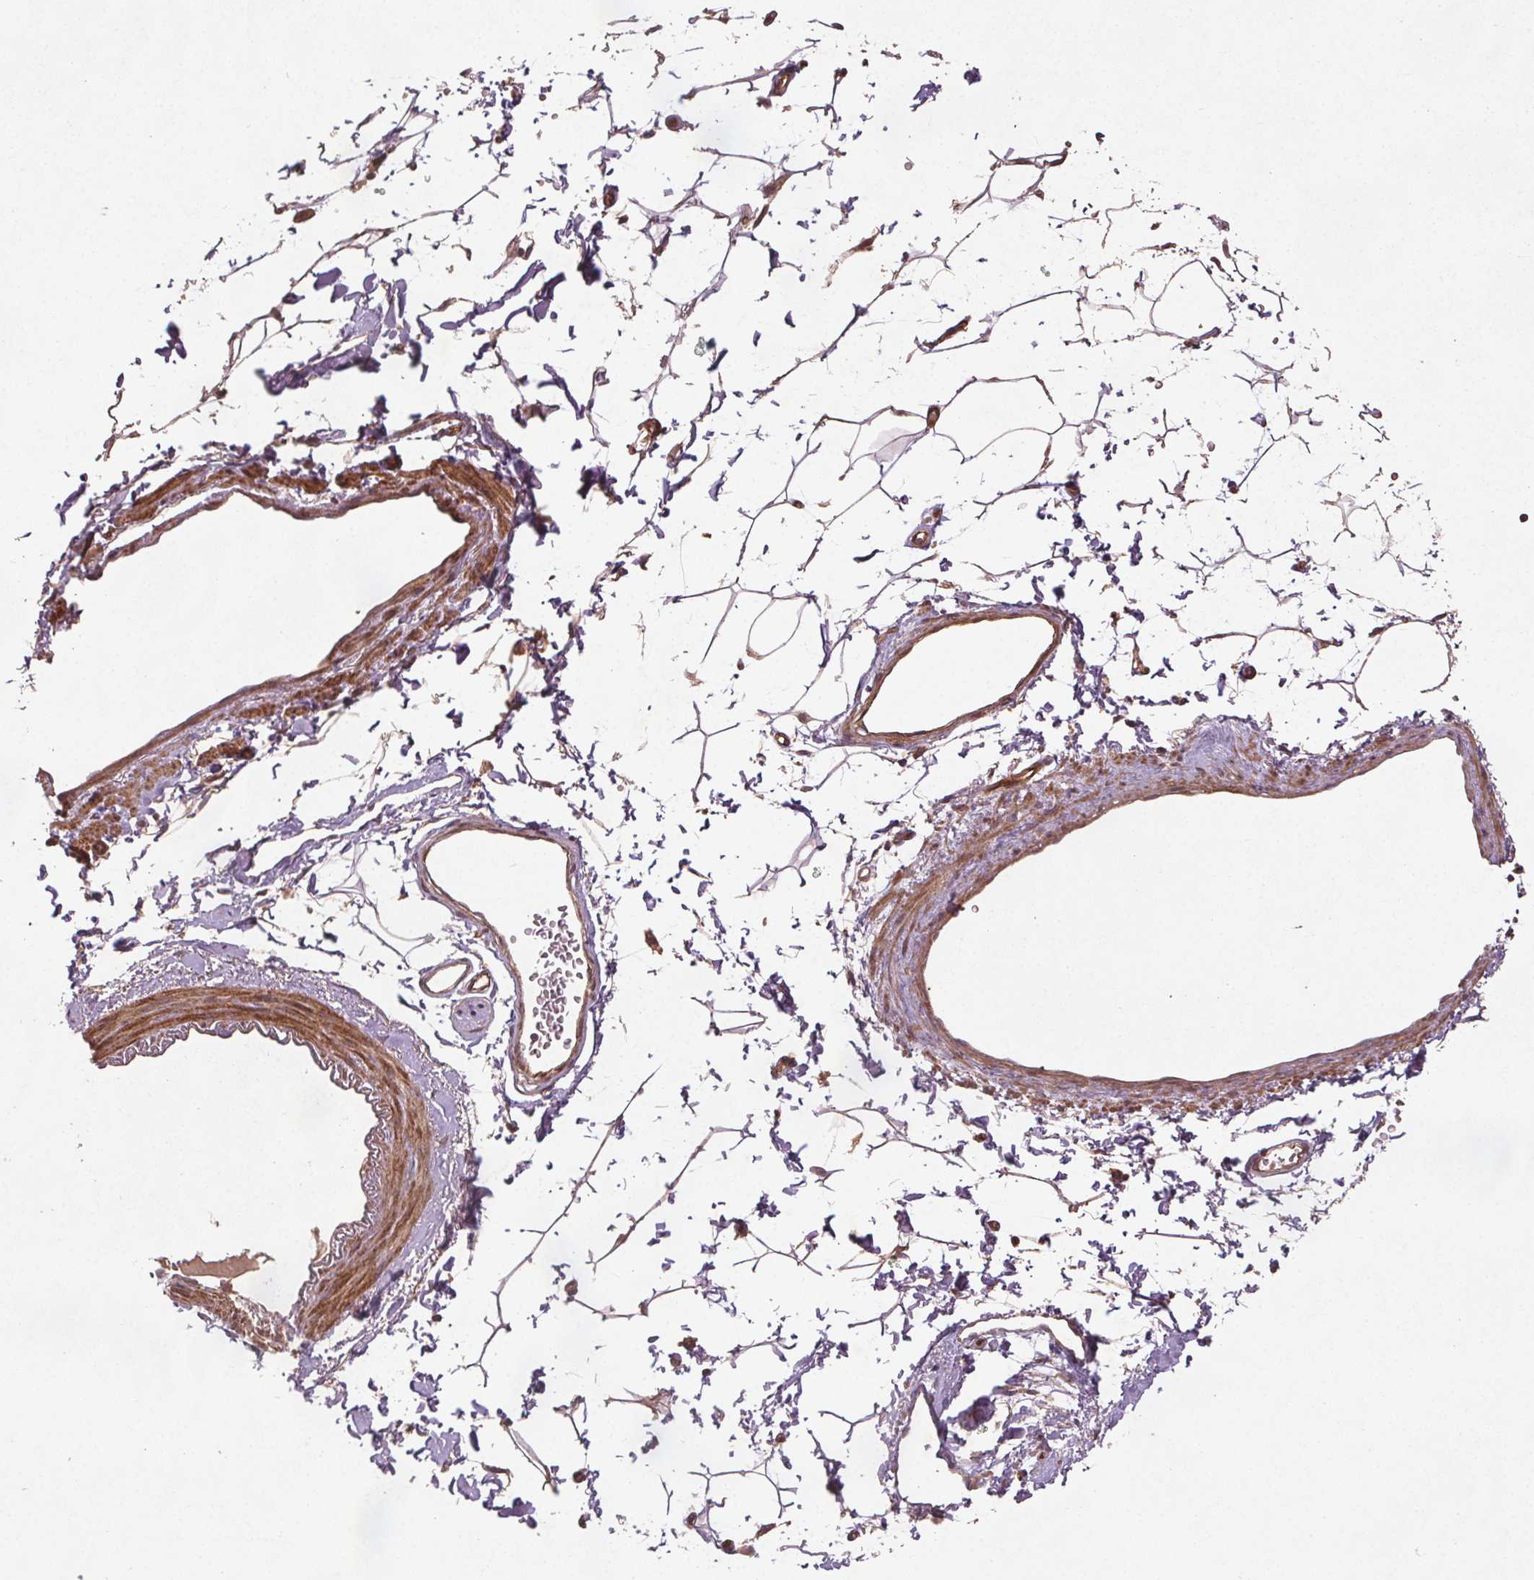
{"staining": {"intensity": "moderate", "quantity": "<25%", "location": "nuclear"}, "tissue": "adipose tissue", "cell_type": "Adipocytes", "image_type": "normal", "snomed": [{"axis": "morphology", "description": "Normal tissue, NOS"}, {"axis": "topography", "description": "Cartilage tissue"}, {"axis": "topography", "description": "Bronchus"}], "caption": "Adipocytes demonstrate low levels of moderate nuclear staining in approximately <25% of cells in benign adipose tissue. Nuclei are stained in blue.", "gene": "SEC14L2", "patient": {"sex": "female", "age": 79}}